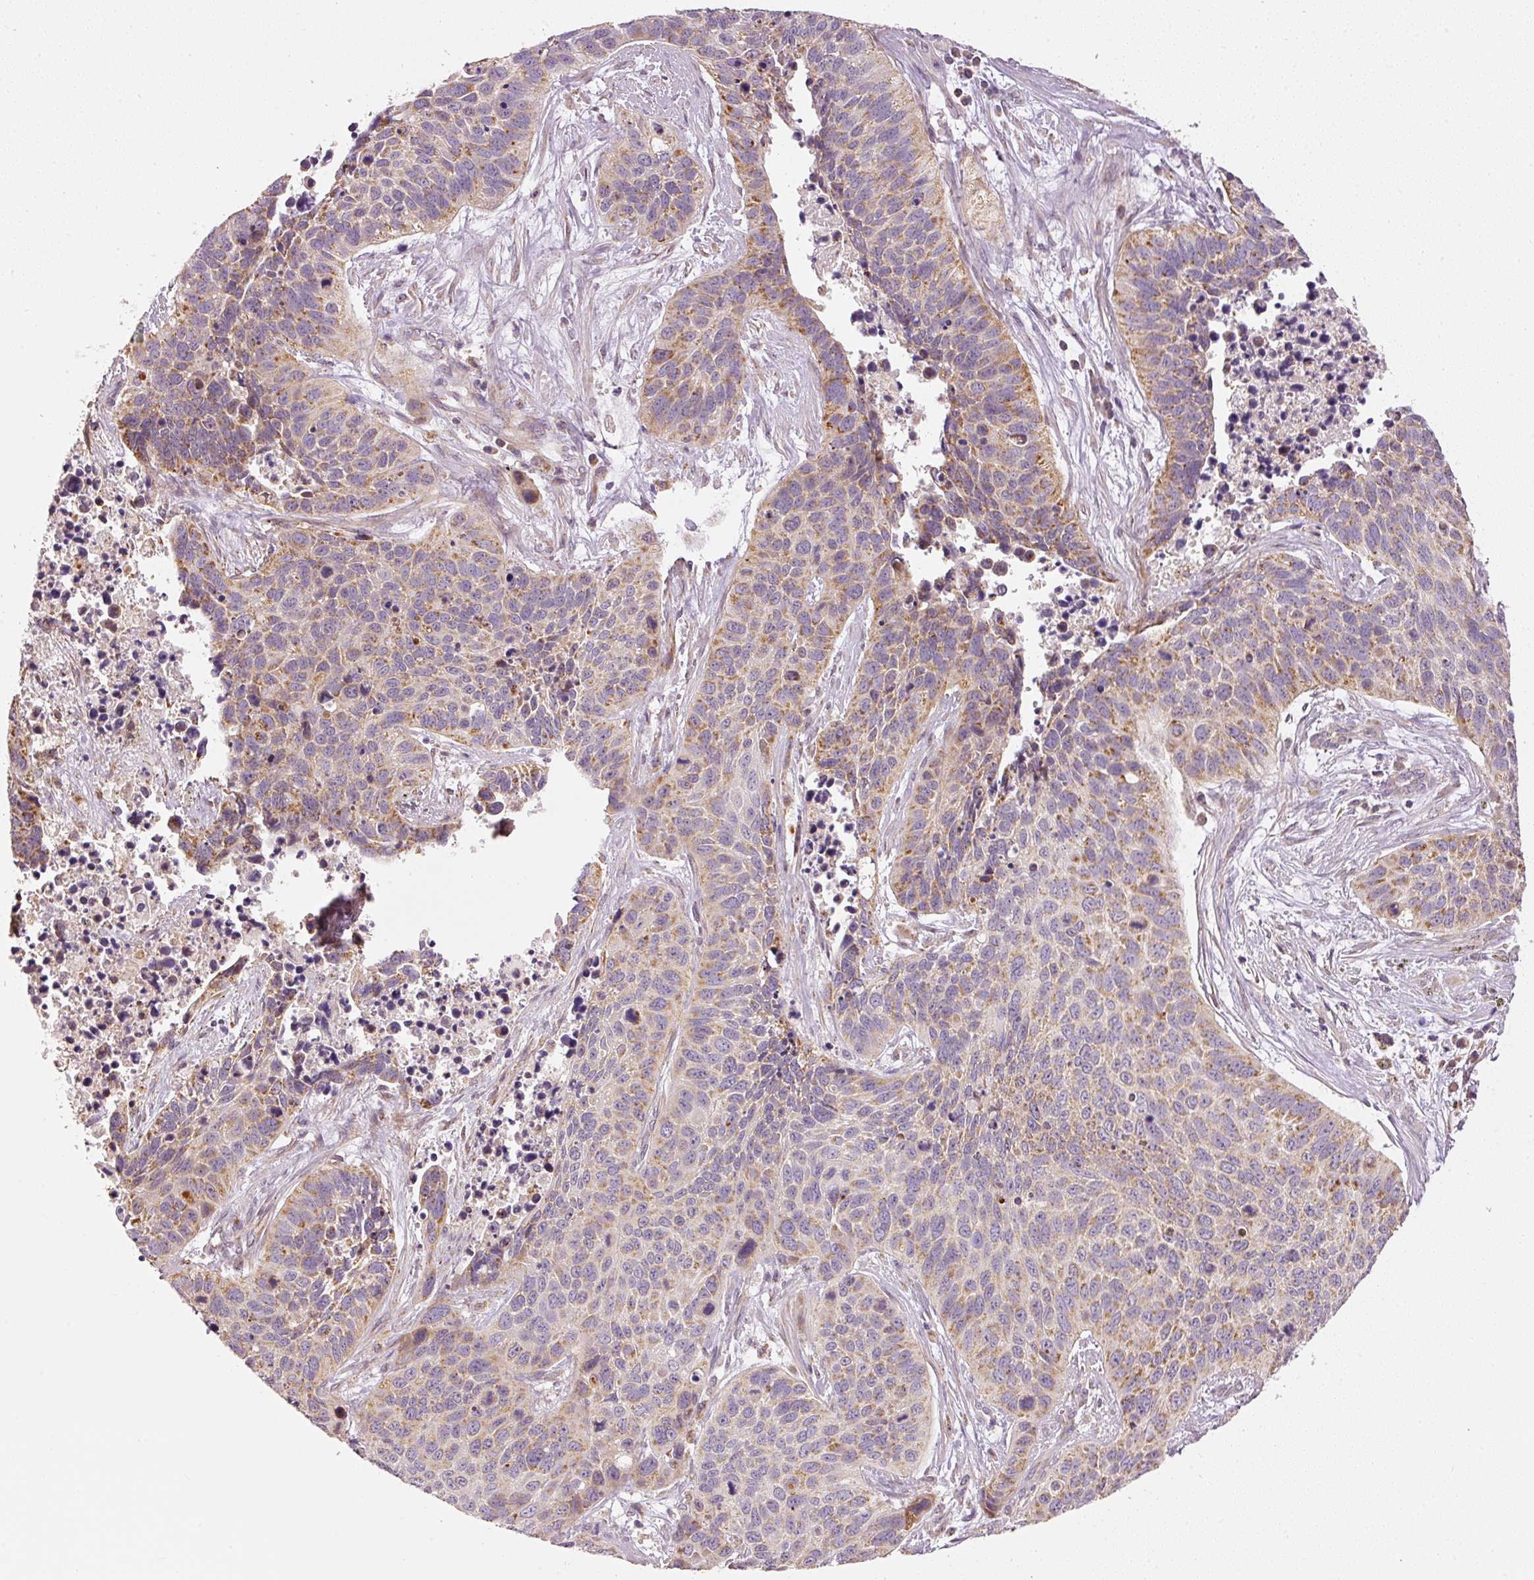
{"staining": {"intensity": "moderate", "quantity": ">75%", "location": "cytoplasmic/membranous"}, "tissue": "lung cancer", "cell_type": "Tumor cells", "image_type": "cancer", "snomed": [{"axis": "morphology", "description": "Squamous cell carcinoma, NOS"}, {"axis": "topography", "description": "Lung"}], "caption": "Lung cancer (squamous cell carcinoma) stained for a protein exhibits moderate cytoplasmic/membranous positivity in tumor cells. Nuclei are stained in blue.", "gene": "MTHFD1L", "patient": {"sex": "male", "age": 62}}